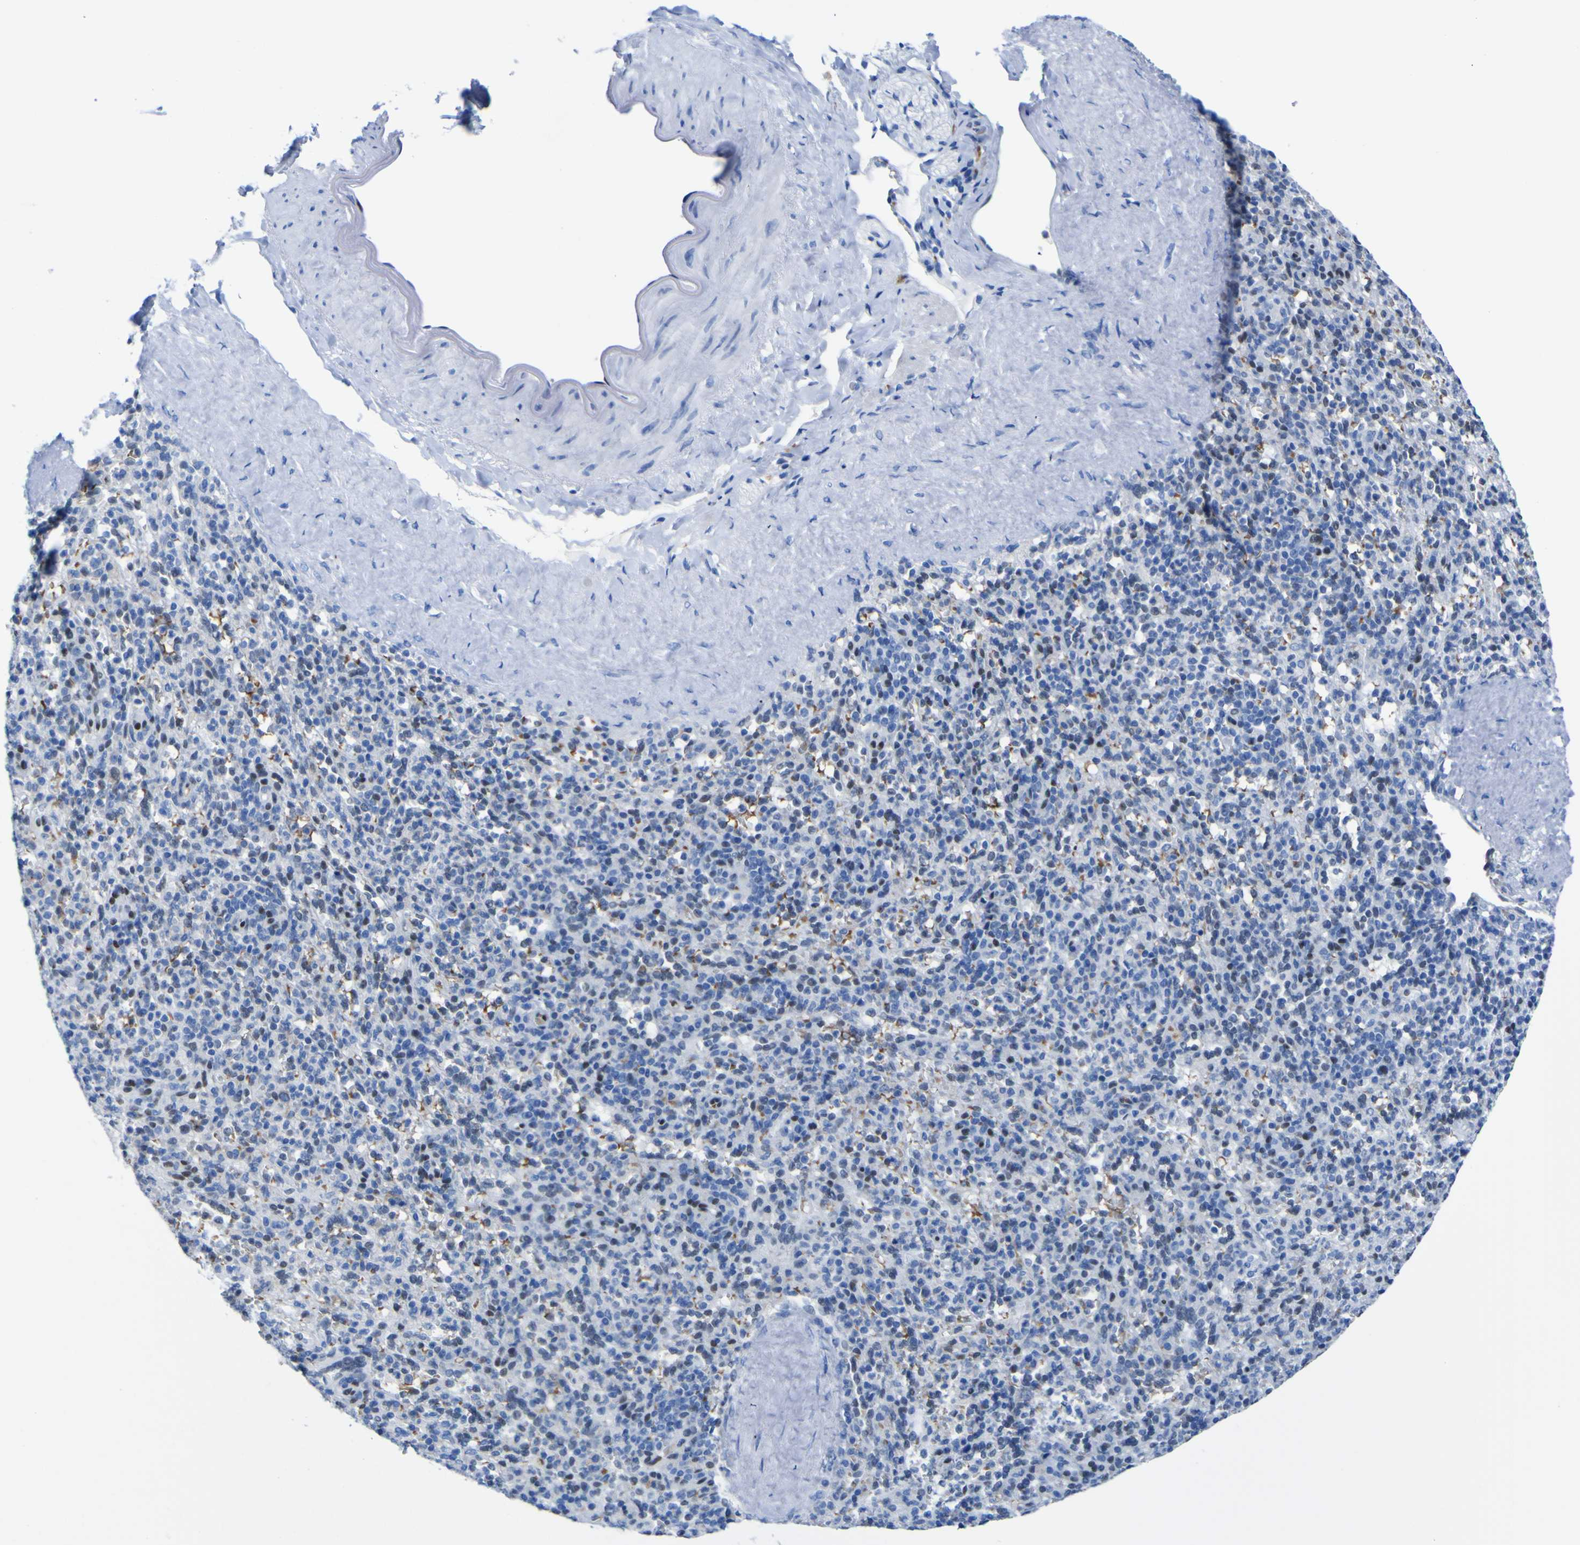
{"staining": {"intensity": "negative", "quantity": "none", "location": "none"}, "tissue": "spleen", "cell_type": "Cells in red pulp", "image_type": "normal", "snomed": [{"axis": "morphology", "description": "Normal tissue, NOS"}, {"axis": "topography", "description": "Spleen"}], "caption": "This is a histopathology image of immunohistochemistry (IHC) staining of normal spleen, which shows no staining in cells in red pulp. (Brightfield microscopy of DAB (3,3'-diaminobenzidine) IHC at high magnification).", "gene": "DACH1", "patient": {"sex": "male", "age": 36}}